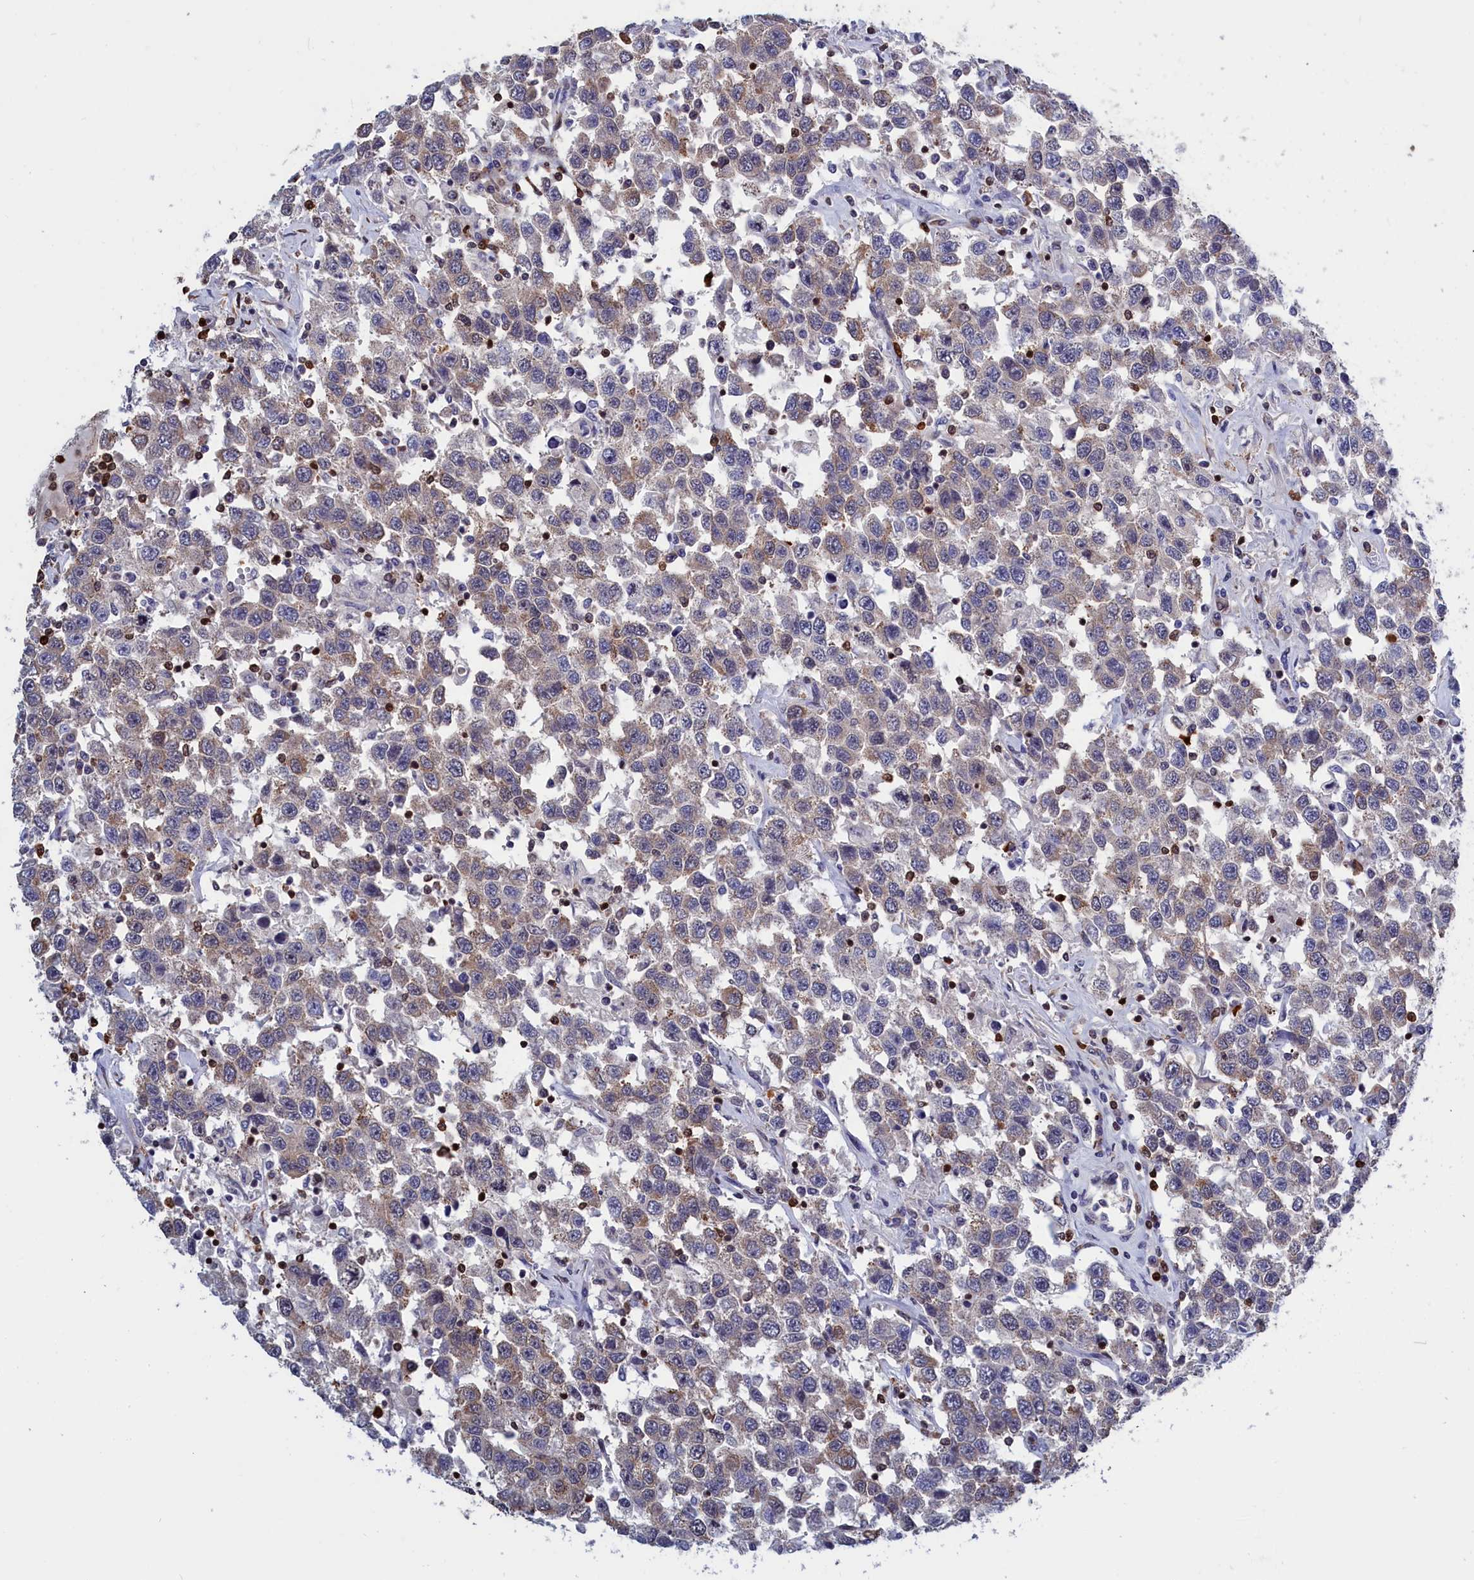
{"staining": {"intensity": "weak", "quantity": "25%-75%", "location": "cytoplasmic/membranous"}, "tissue": "testis cancer", "cell_type": "Tumor cells", "image_type": "cancer", "snomed": [{"axis": "morphology", "description": "Seminoma, NOS"}, {"axis": "topography", "description": "Testis"}], "caption": "Immunohistochemical staining of testis cancer exhibits low levels of weak cytoplasmic/membranous staining in approximately 25%-75% of tumor cells.", "gene": "CRIP1", "patient": {"sex": "male", "age": 41}}